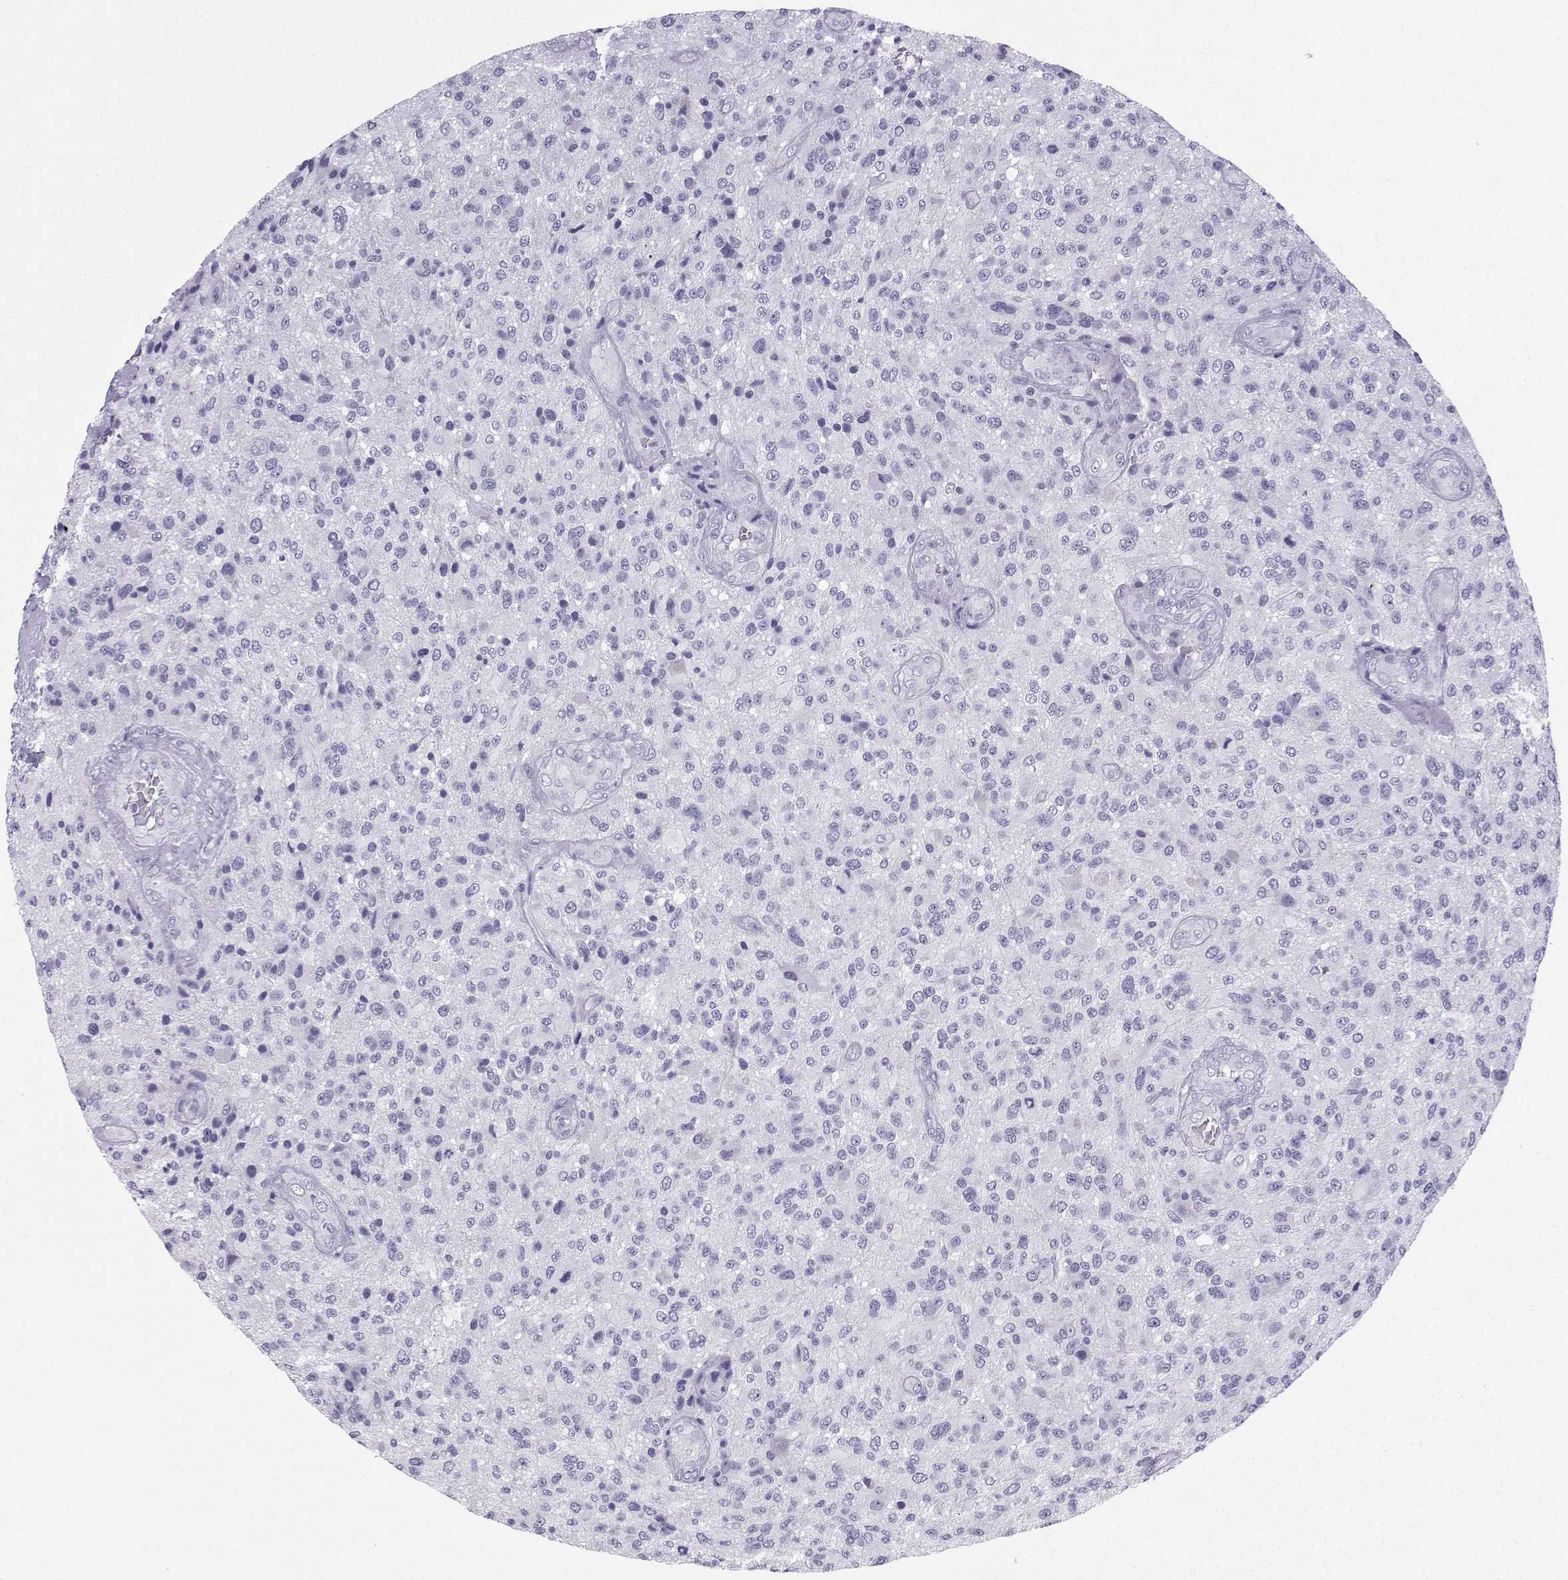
{"staining": {"intensity": "negative", "quantity": "none", "location": "none"}, "tissue": "glioma", "cell_type": "Tumor cells", "image_type": "cancer", "snomed": [{"axis": "morphology", "description": "Glioma, malignant, High grade"}, {"axis": "topography", "description": "Brain"}], "caption": "Tumor cells are negative for brown protein staining in malignant glioma (high-grade).", "gene": "ZBTB8B", "patient": {"sex": "male", "age": 47}}